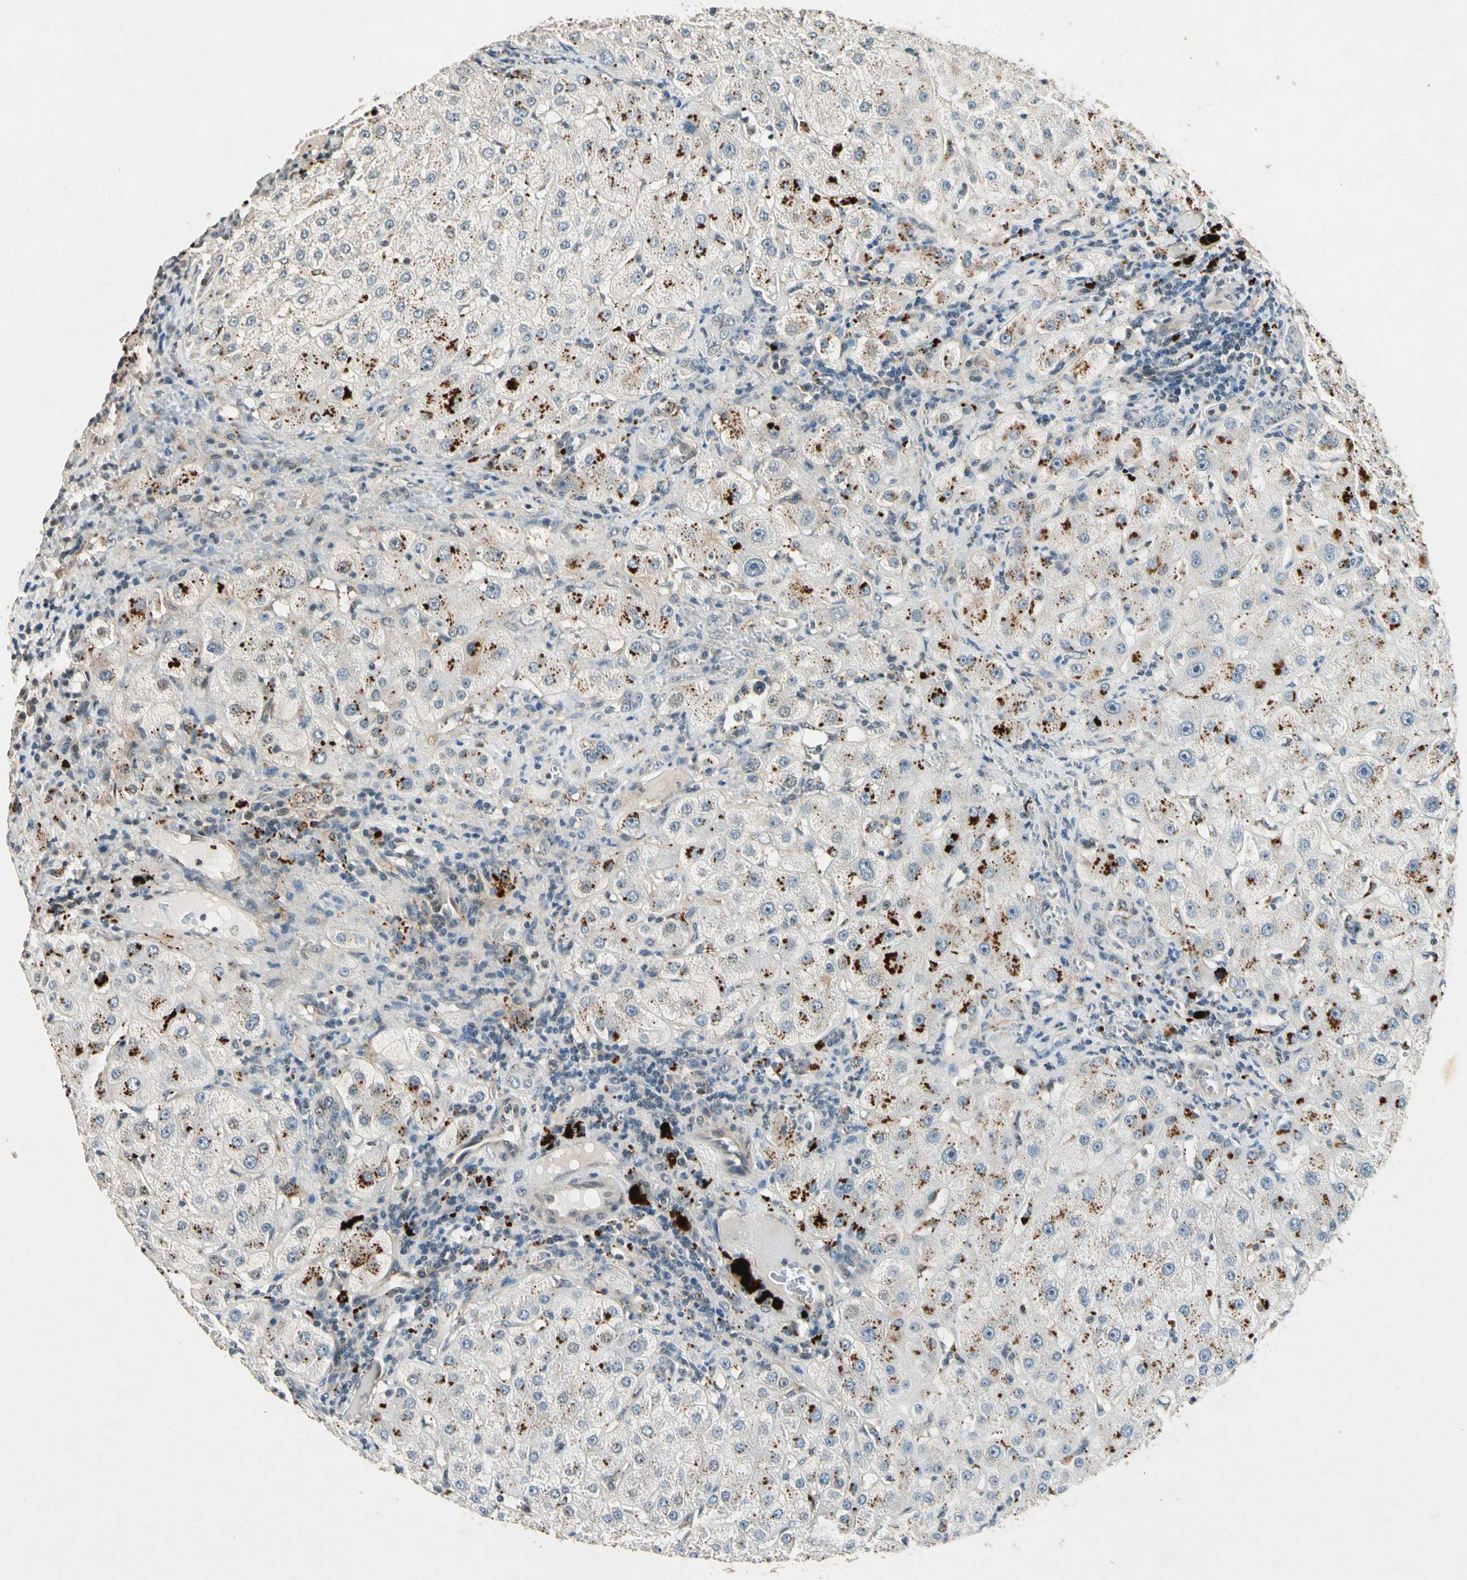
{"staining": {"intensity": "negative", "quantity": "none", "location": "none"}, "tissue": "liver", "cell_type": "Cholangiocytes", "image_type": "normal", "snomed": [{"axis": "morphology", "description": "Normal tissue, NOS"}, {"axis": "topography", "description": "Liver"}], "caption": "High power microscopy image of an immunohistochemistry (IHC) image of unremarkable liver, revealing no significant expression in cholangiocytes.", "gene": "ROCK2", "patient": {"sex": "female", "age": 79}}